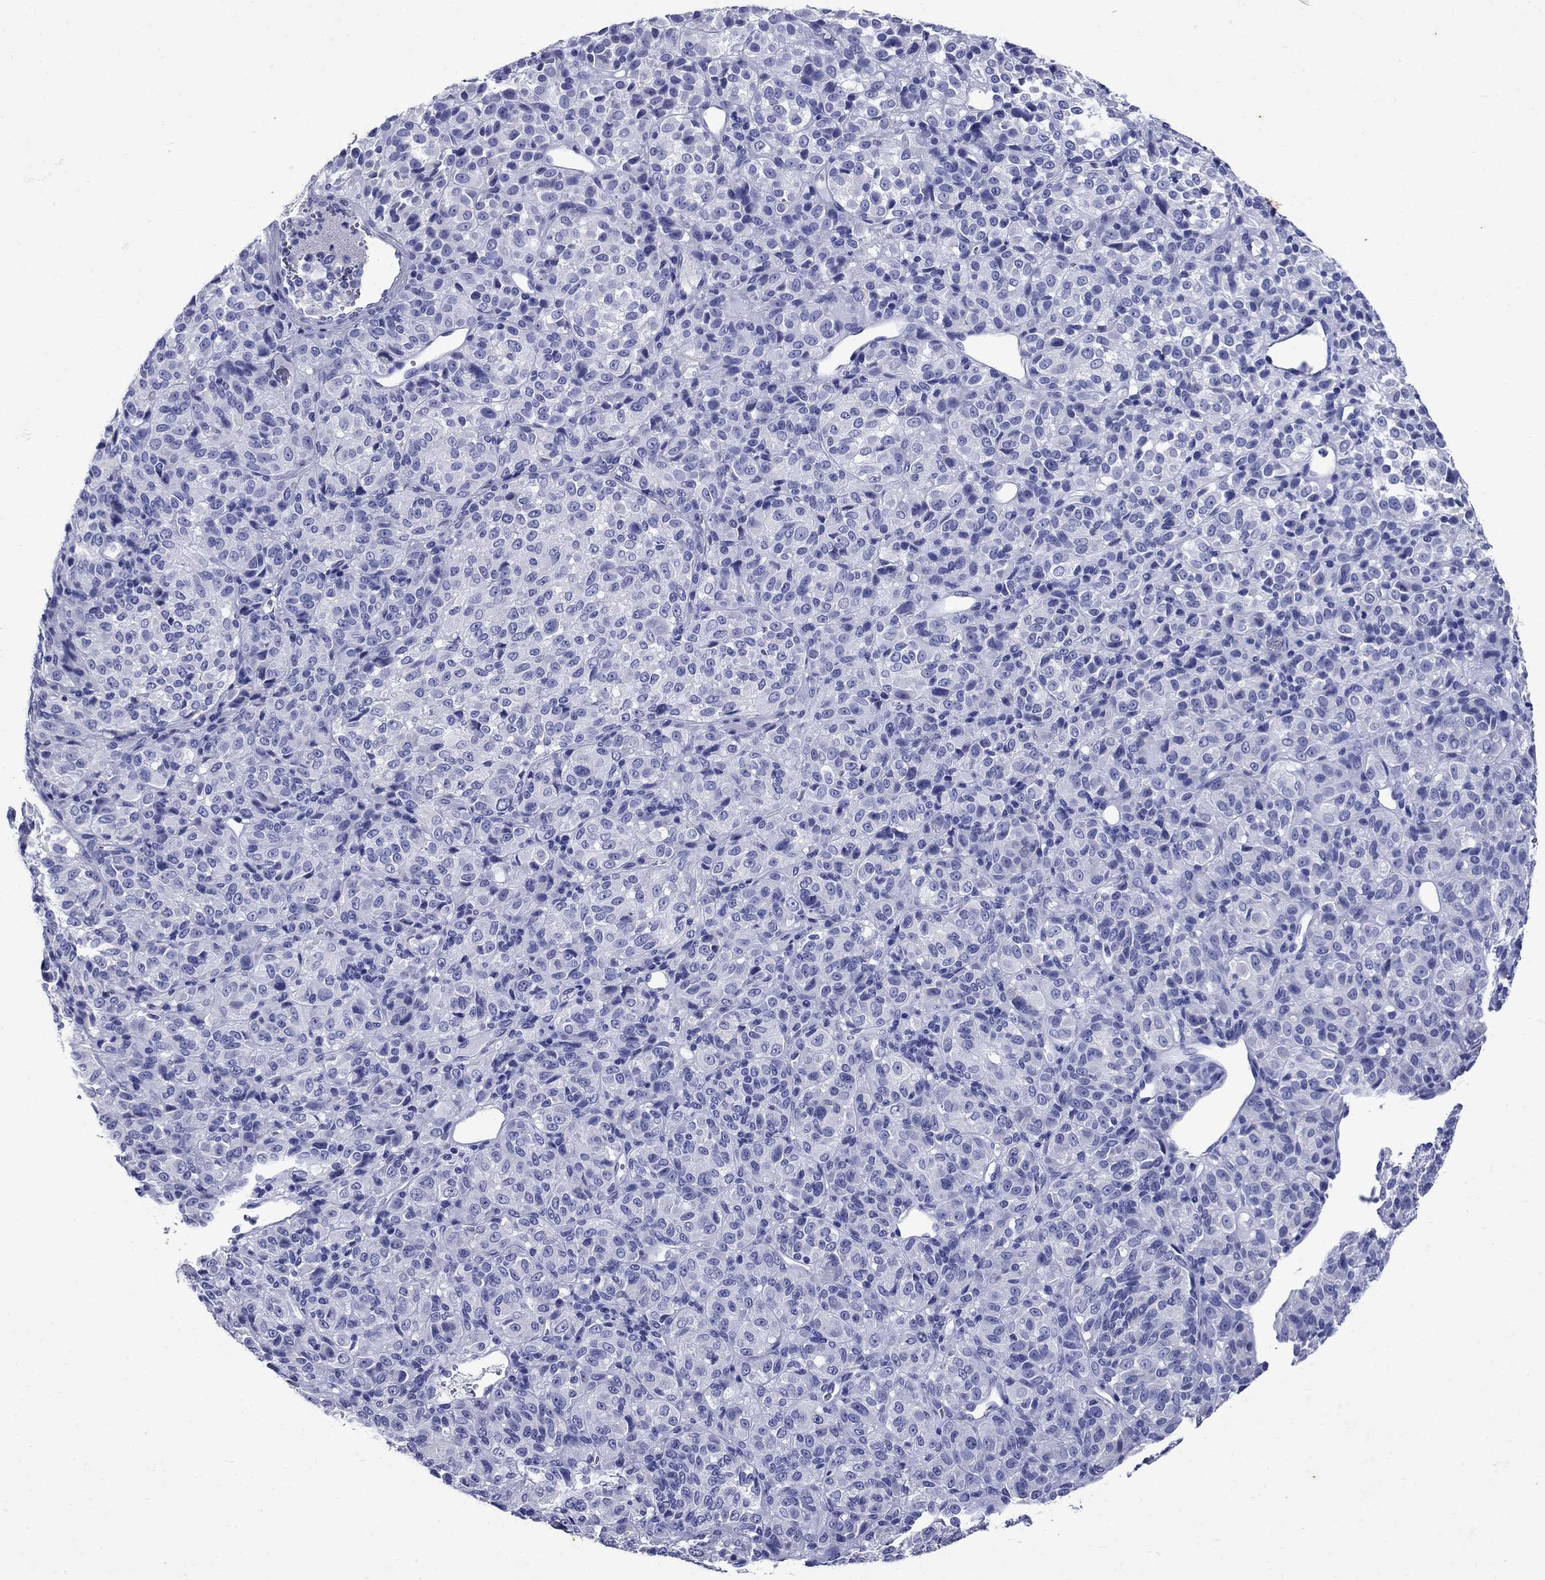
{"staining": {"intensity": "negative", "quantity": "none", "location": "none"}, "tissue": "melanoma", "cell_type": "Tumor cells", "image_type": "cancer", "snomed": [{"axis": "morphology", "description": "Malignant melanoma, Metastatic site"}, {"axis": "topography", "description": "Brain"}], "caption": "Immunohistochemical staining of melanoma displays no significant expression in tumor cells.", "gene": "CD1A", "patient": {"sex": "female", "age": 56}}